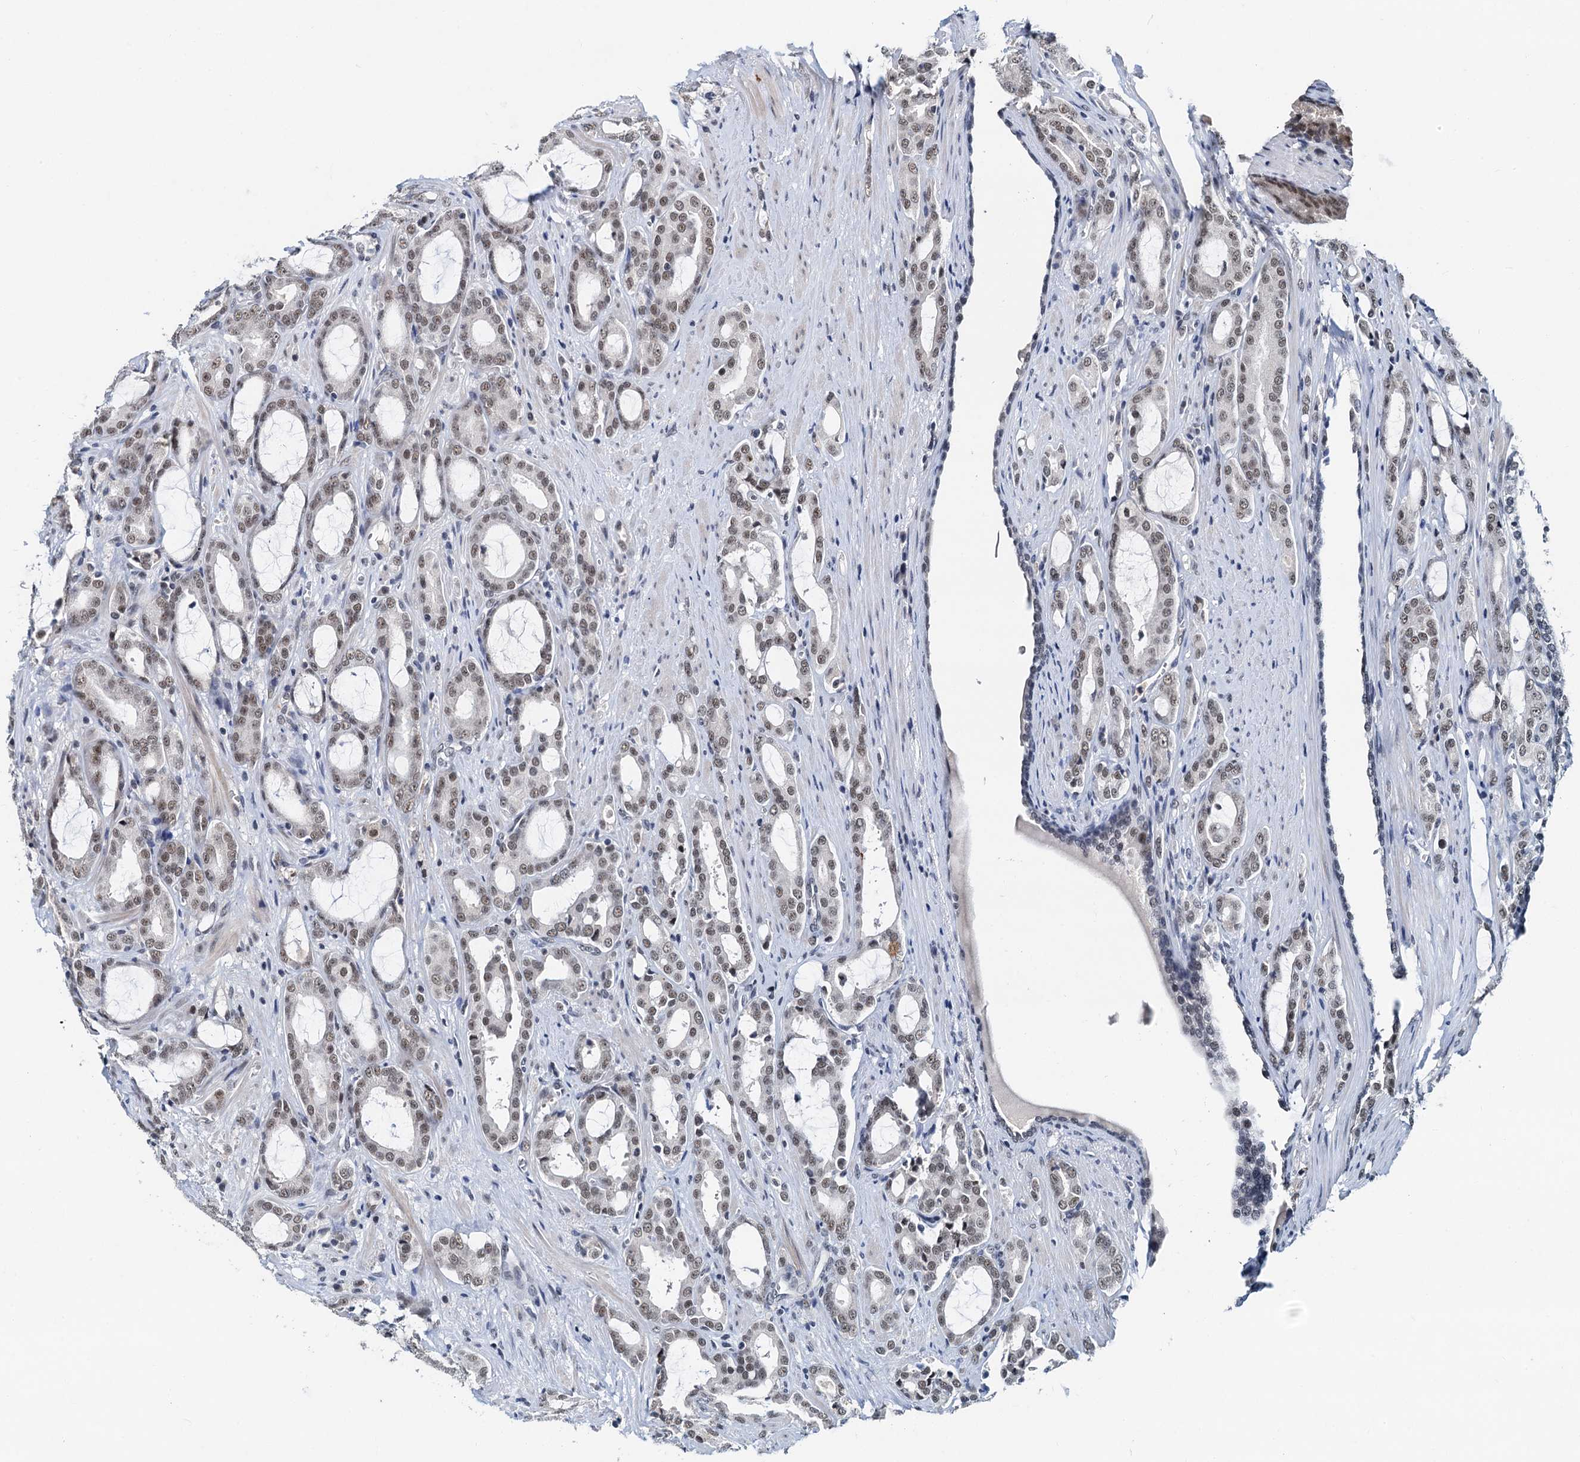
{"staining": {"intensity": "weak", "quantity": ">75%", "location": "nuclear"}, "tissue": "prostate cancer", "cell_type": "Tumor cells", "image_type": "cancer", "snomed": [{"axis": "morphology", "description": "Adenocarcinoma, High grade"}, {"axis": "topography", "description": "Prostate"}], "caption": "Prostate high-grade adenocarcinoma stained for a protein (brown) exhibits weak nuclear positive expression in about >75% of tumor cells.", "gene": "SNRPD1", "patient": {"sex": "male", "age": 72}}